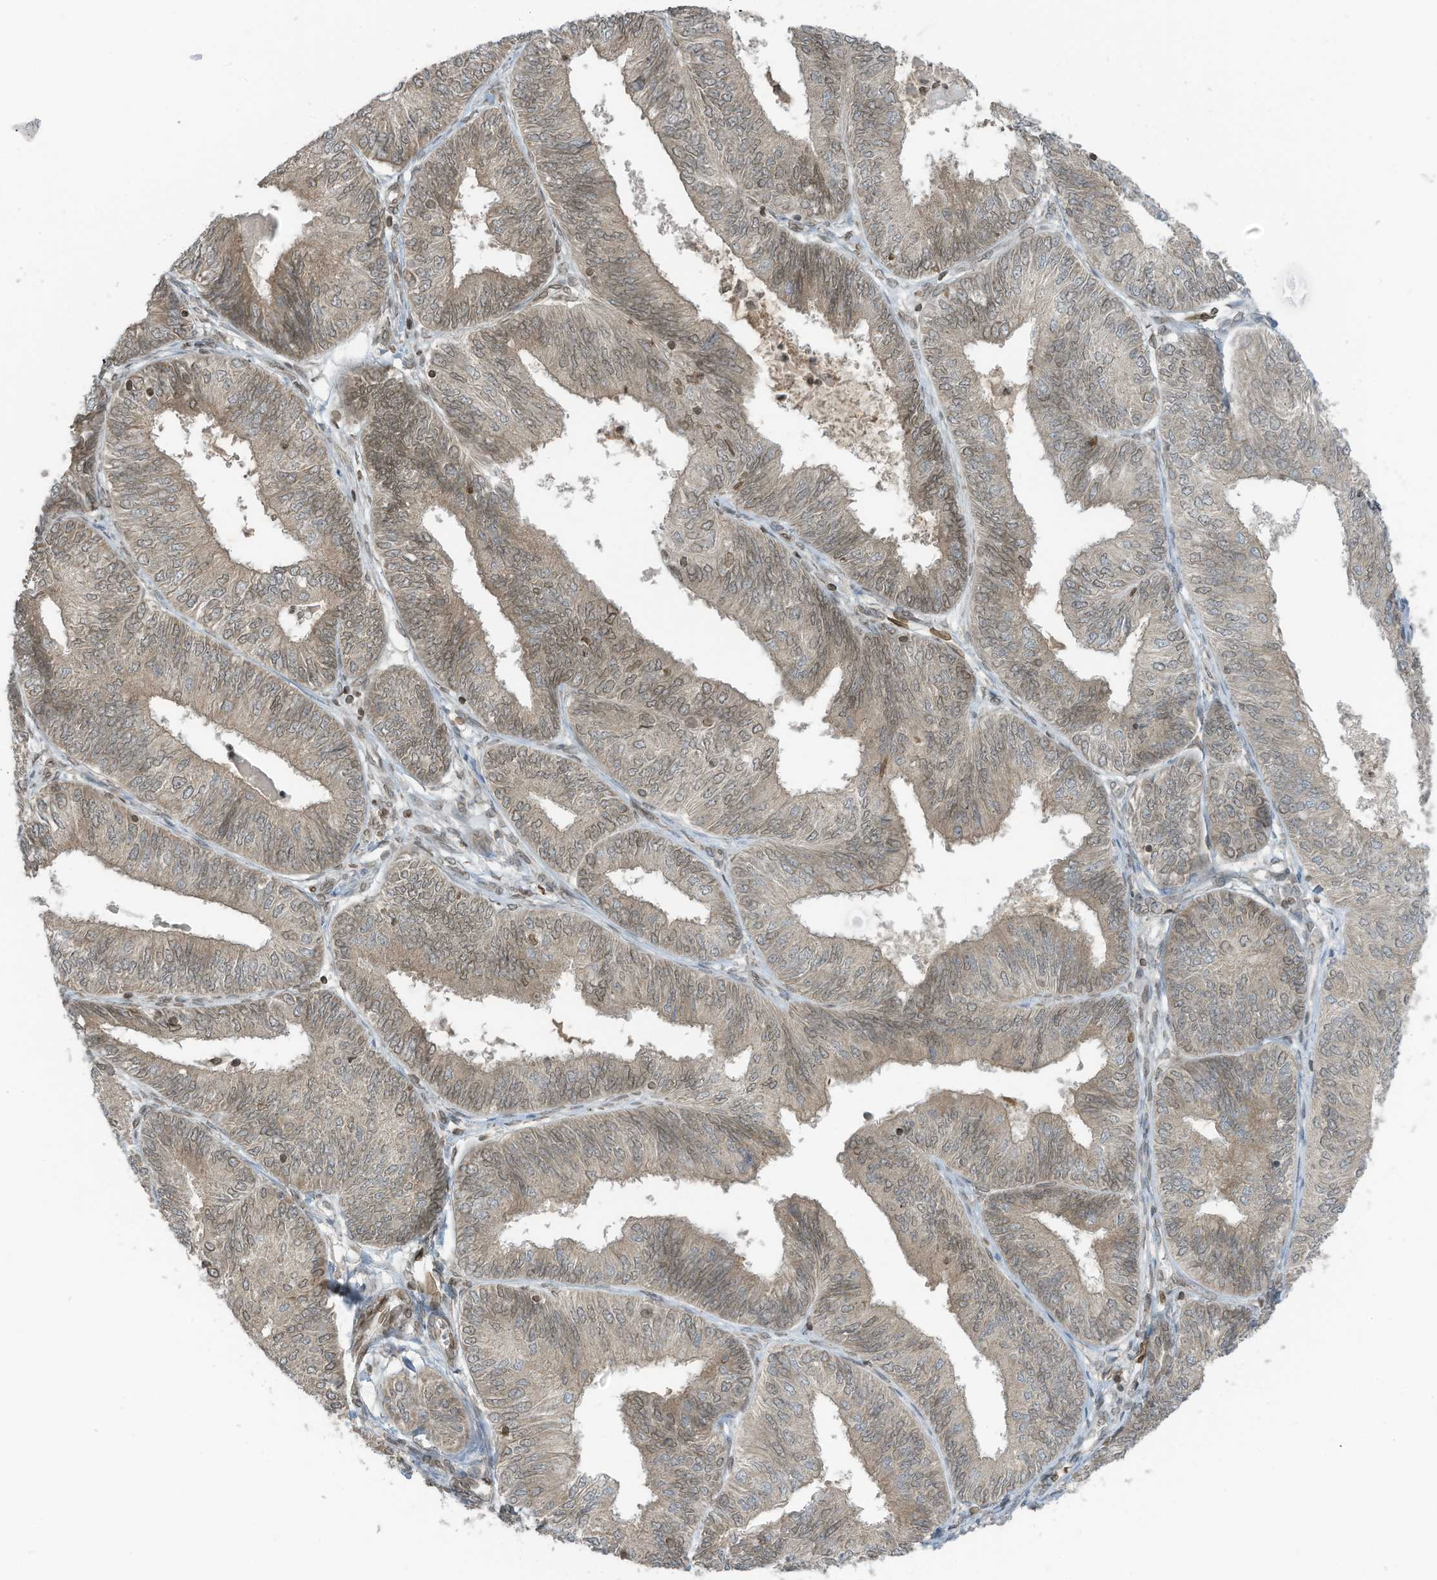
{"staining": {"intensity": "weak", "quantity": "25%-75%", "location": "cytoplasmic/membranous,nuclear"}, "tissue": "endometrial cancer", "cell_type": "Tumor cells", "image_type": "cancer", "snomed": [{"axis": "morphology", "description": "Adenocarcinoma, NOS"}, {"axis": "topography", "description": "Endometrium"}], "caption": "Protein staining of endometrial cancer (adenocarcinoma) tissue exhibits weak cytoplasmic/membranous and nuclear positivity in about 25%-75% of tumor cells. Nuclei are stained in blue.", "gene": "RABL3", "patient": {"sex": "female", "age": 58}}